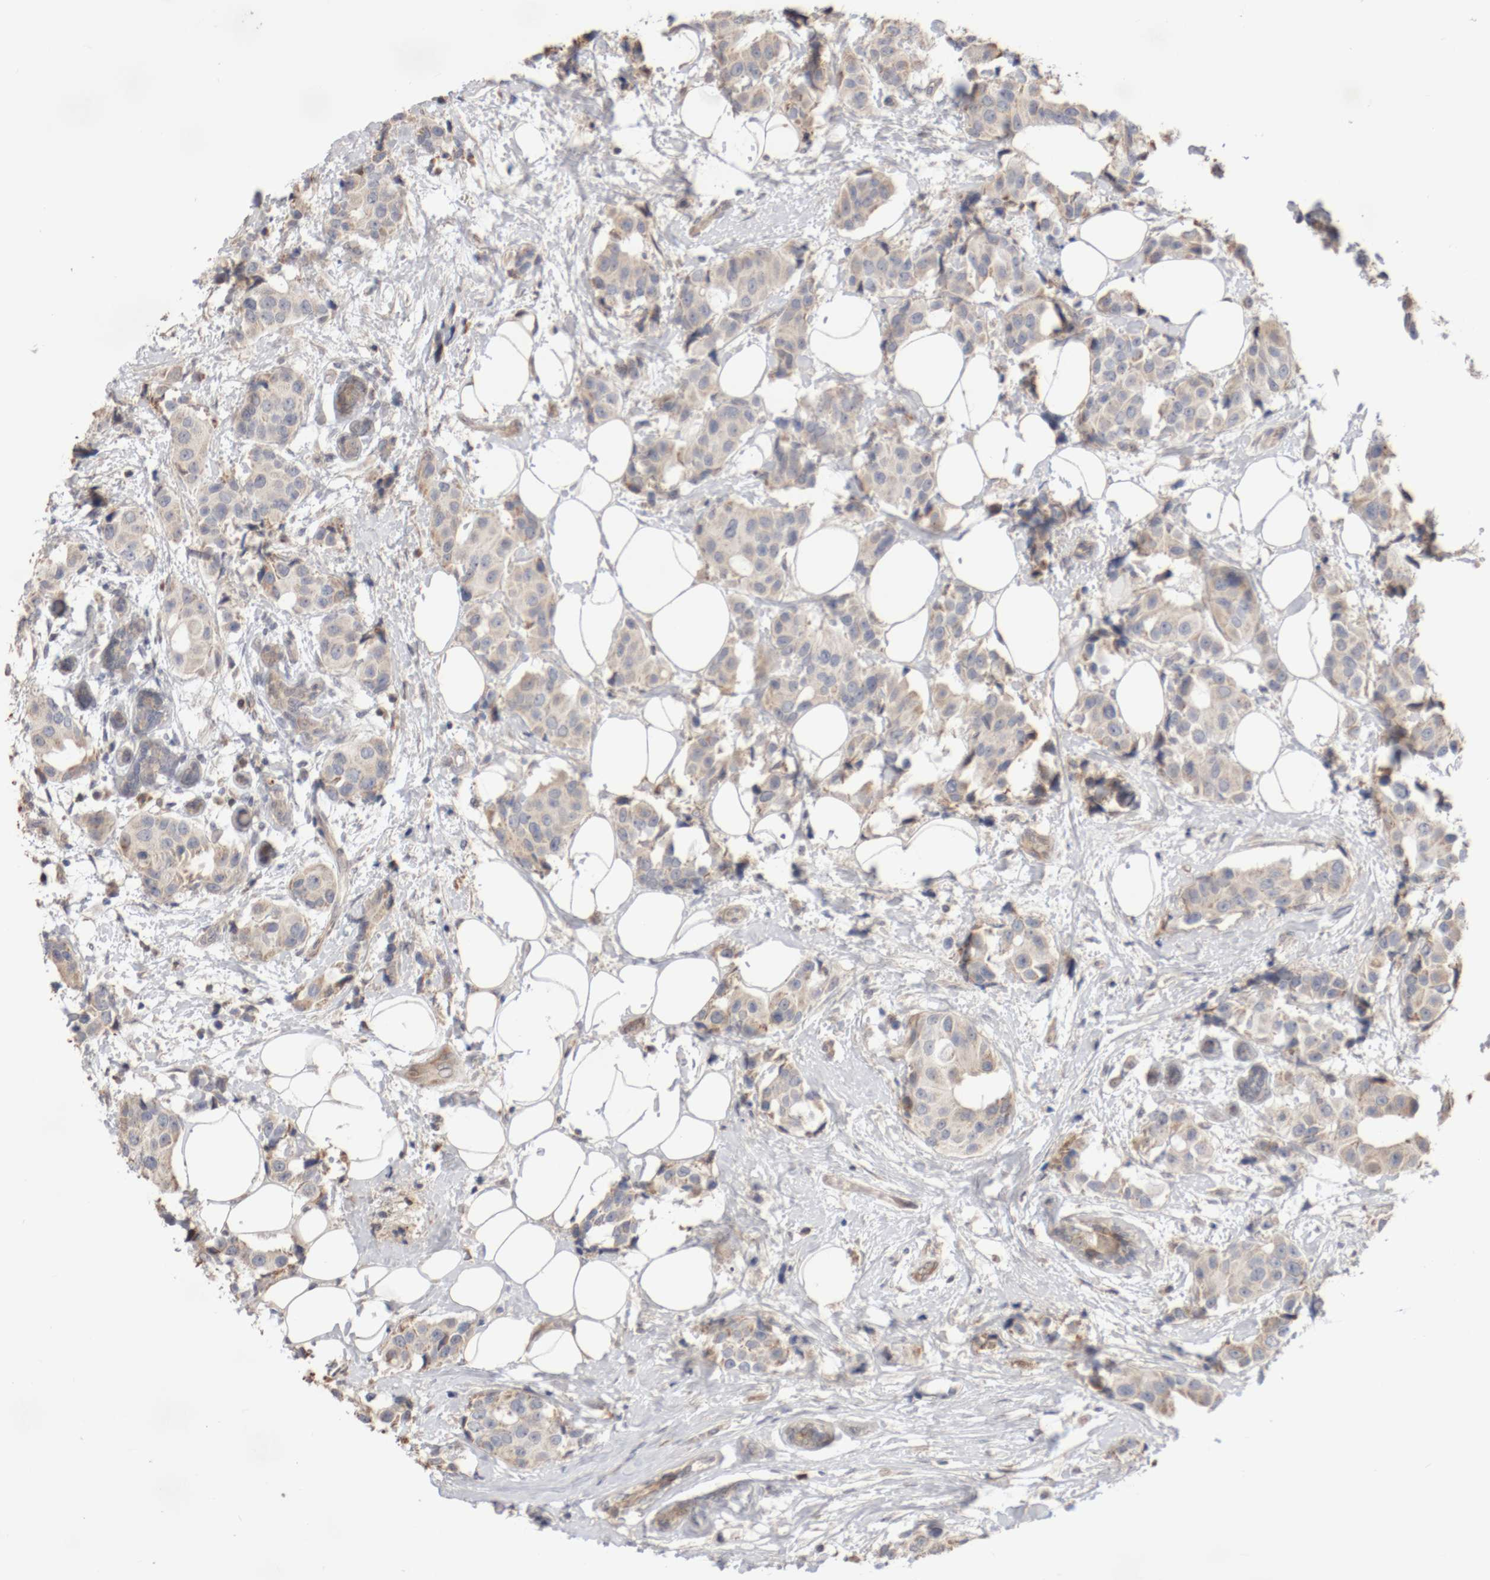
{"staining": {"intensity": "negative", "quantity": "none", "location": "none"}, "tissue": "breast cancer", "cell_type": "Tumor cells", "image_type": "cancer", "snomed": [{"axis": "morphology", "description": "Normal tissue, NOS"}, {"axis": "morphology", "description": "Duct carcinoma"}, {"axis": "topography", "description": "Breast"}], "caption": "This is an immunohistochemistry (IHC) histopathology image of breast cancer (infiltrating ductal carcinoma). There is no positivity in tumor cells.", "gene": "DPH7", "patient": {"sex": "female", "age": 39}}